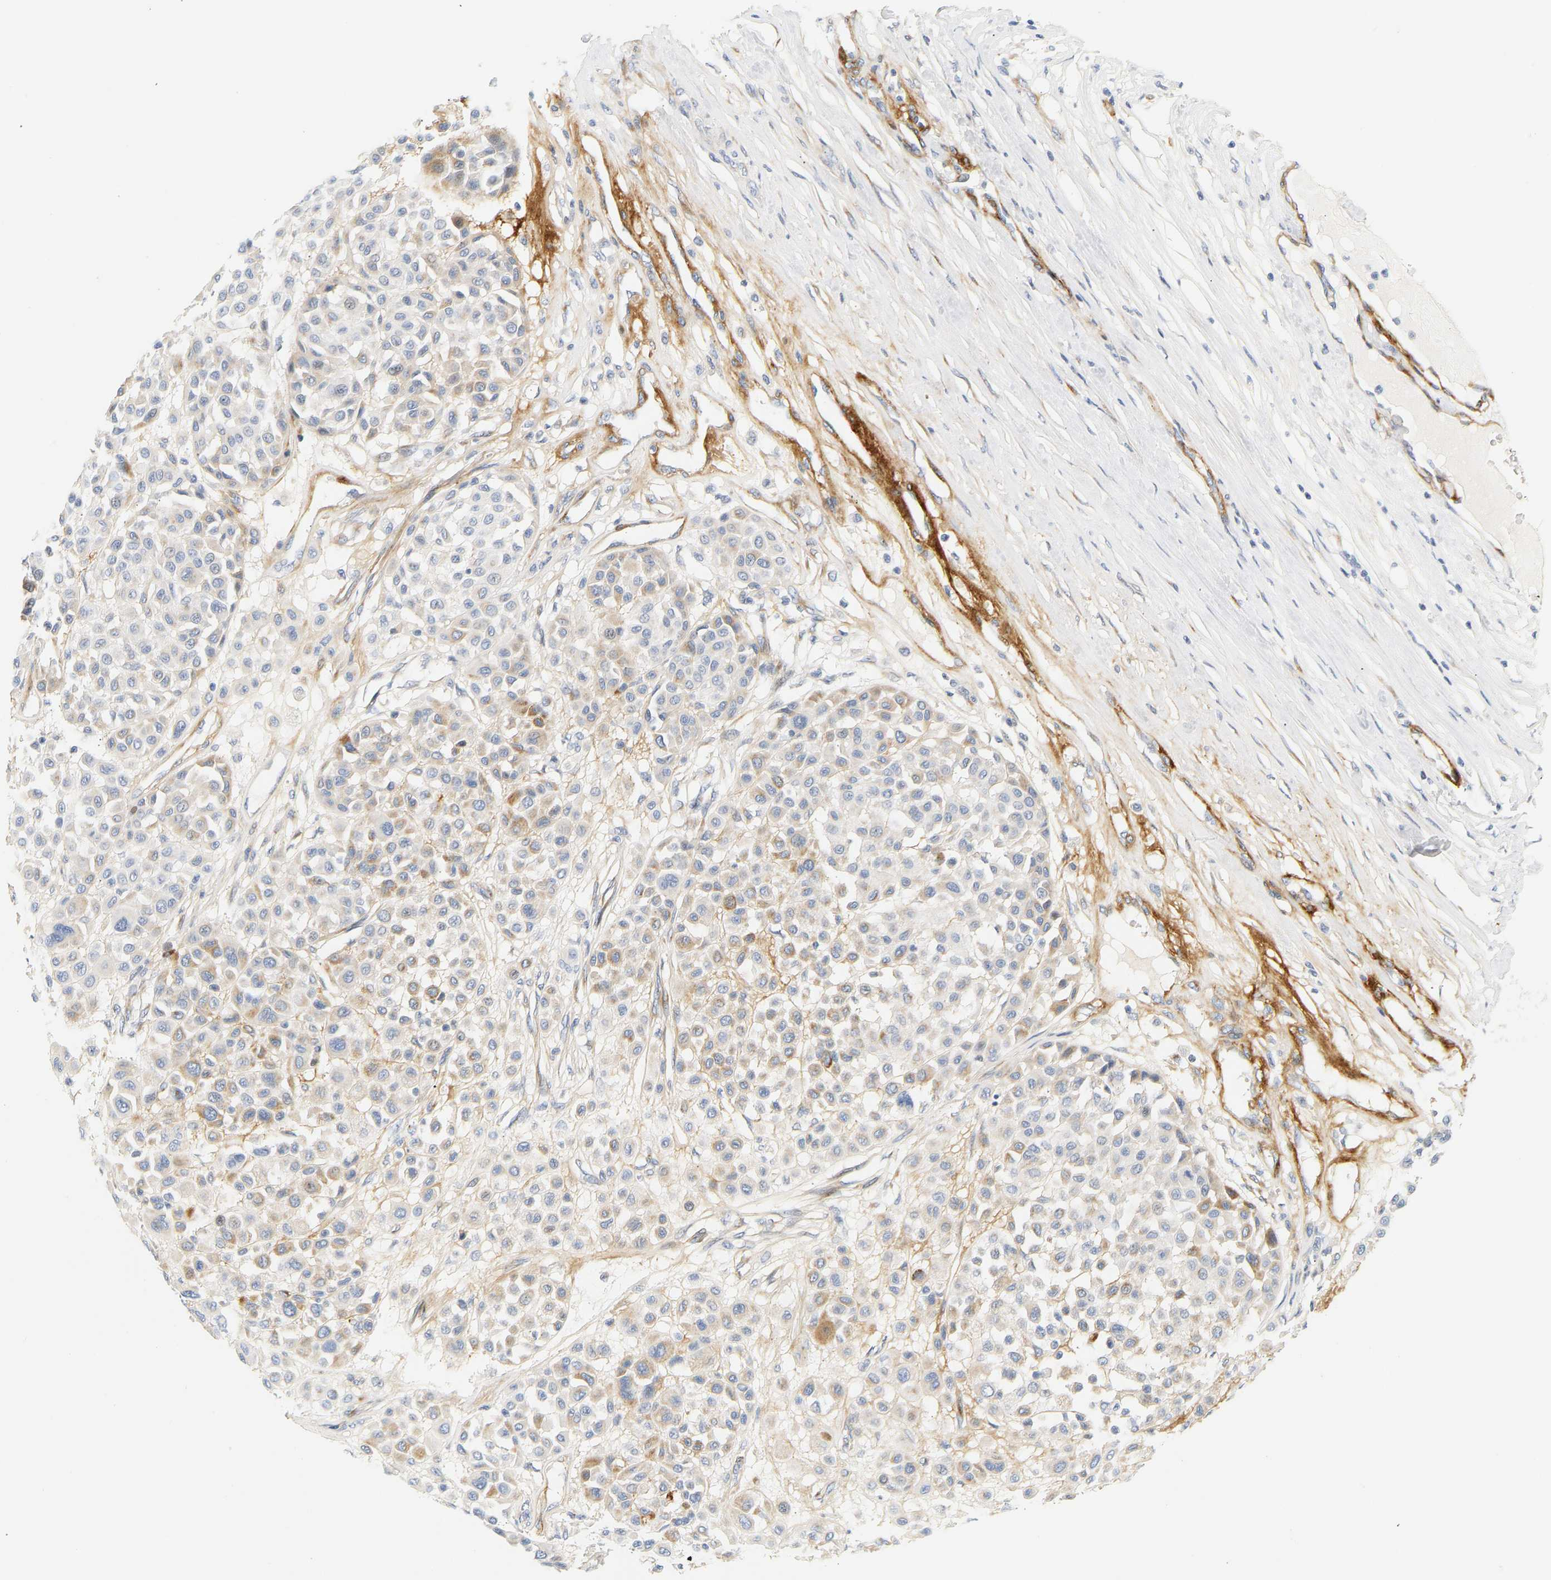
{"staining": {"intensity": "moderate", "quantity": "<25%", "location": "cytoplasmic/membranous"}, "tissue": "melanoma", "cell_type": "Tumor cells", "image_type": "cancer", "snomed": [{"axis": "morphology", "description": "Malignant melanoma, Metastatic site"}, {"axis": "topography", "description": "Soft tissue"}], "caption": "Melanoma stained with a protein marker exhibits moderate staining in tumor cells.", "gene": "SLC30A7", "patient": {"sex": "male", "age": 41}}